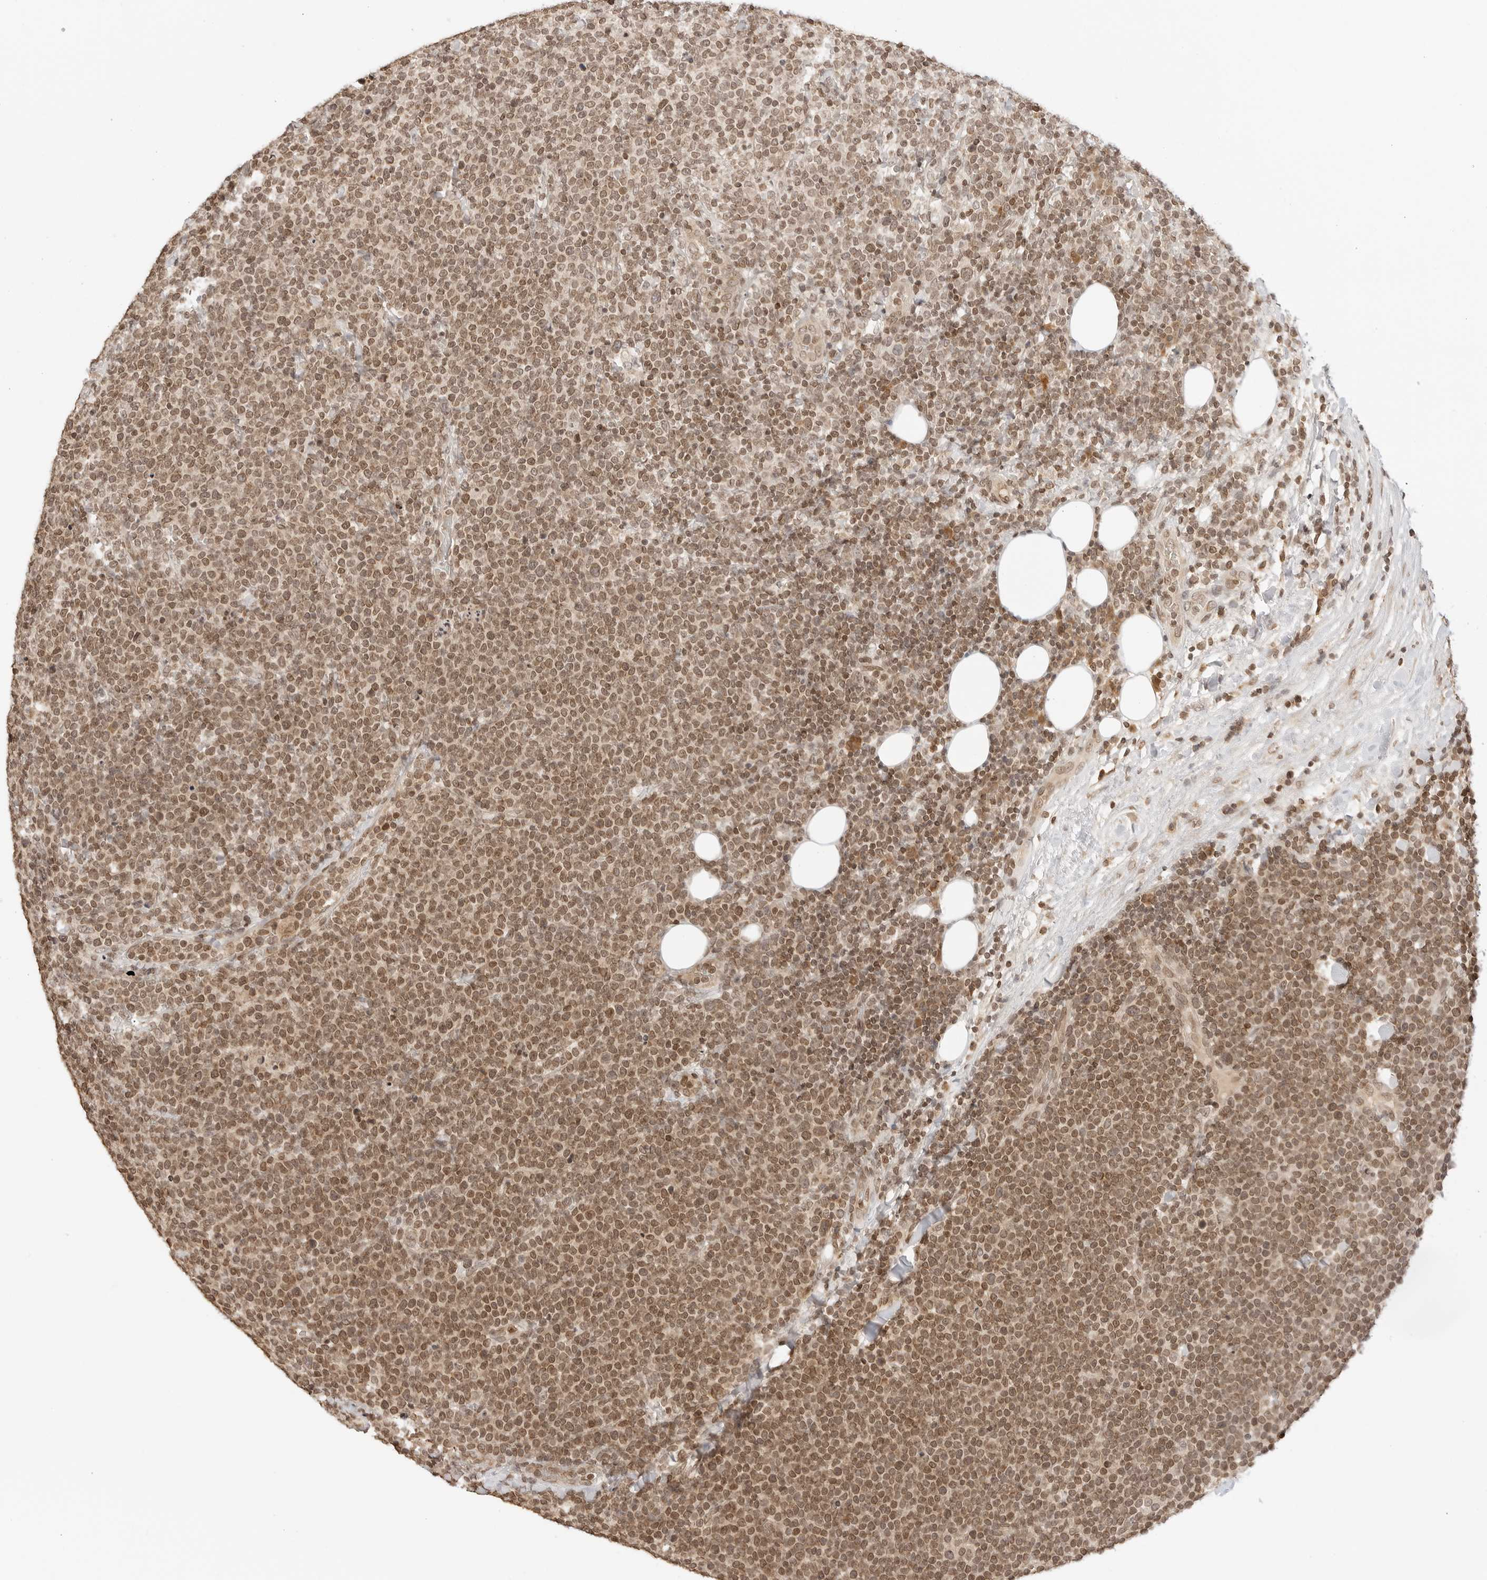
{"staining": {"intensity": "moderate", "quantity": ">75%", "location": "cytoplasmic/membranous,nuclear"}, "tissue": "lymphoma", "cell_type": "Tumor cells", "image_type": "cancer", "snomed": [{"axis": "morphology", "description": "Malignant lymphoma, non-Hodgkin's type, High grade"}, {"axis": "topography", "description": "Lymph node"}], "caption": "A brown stain highlights moderate cytoplasmic/membranous and nuclear staining of a protein in human high-grade malignant lymphoma, non-Hodgkin's type tumor cells. (Stains: DAB in brown, nuclei in blue, Microscopy: brightfield microscopy at high magnification).", "gene": "POLH", "patient": {"sex": "male", "age": 61}}